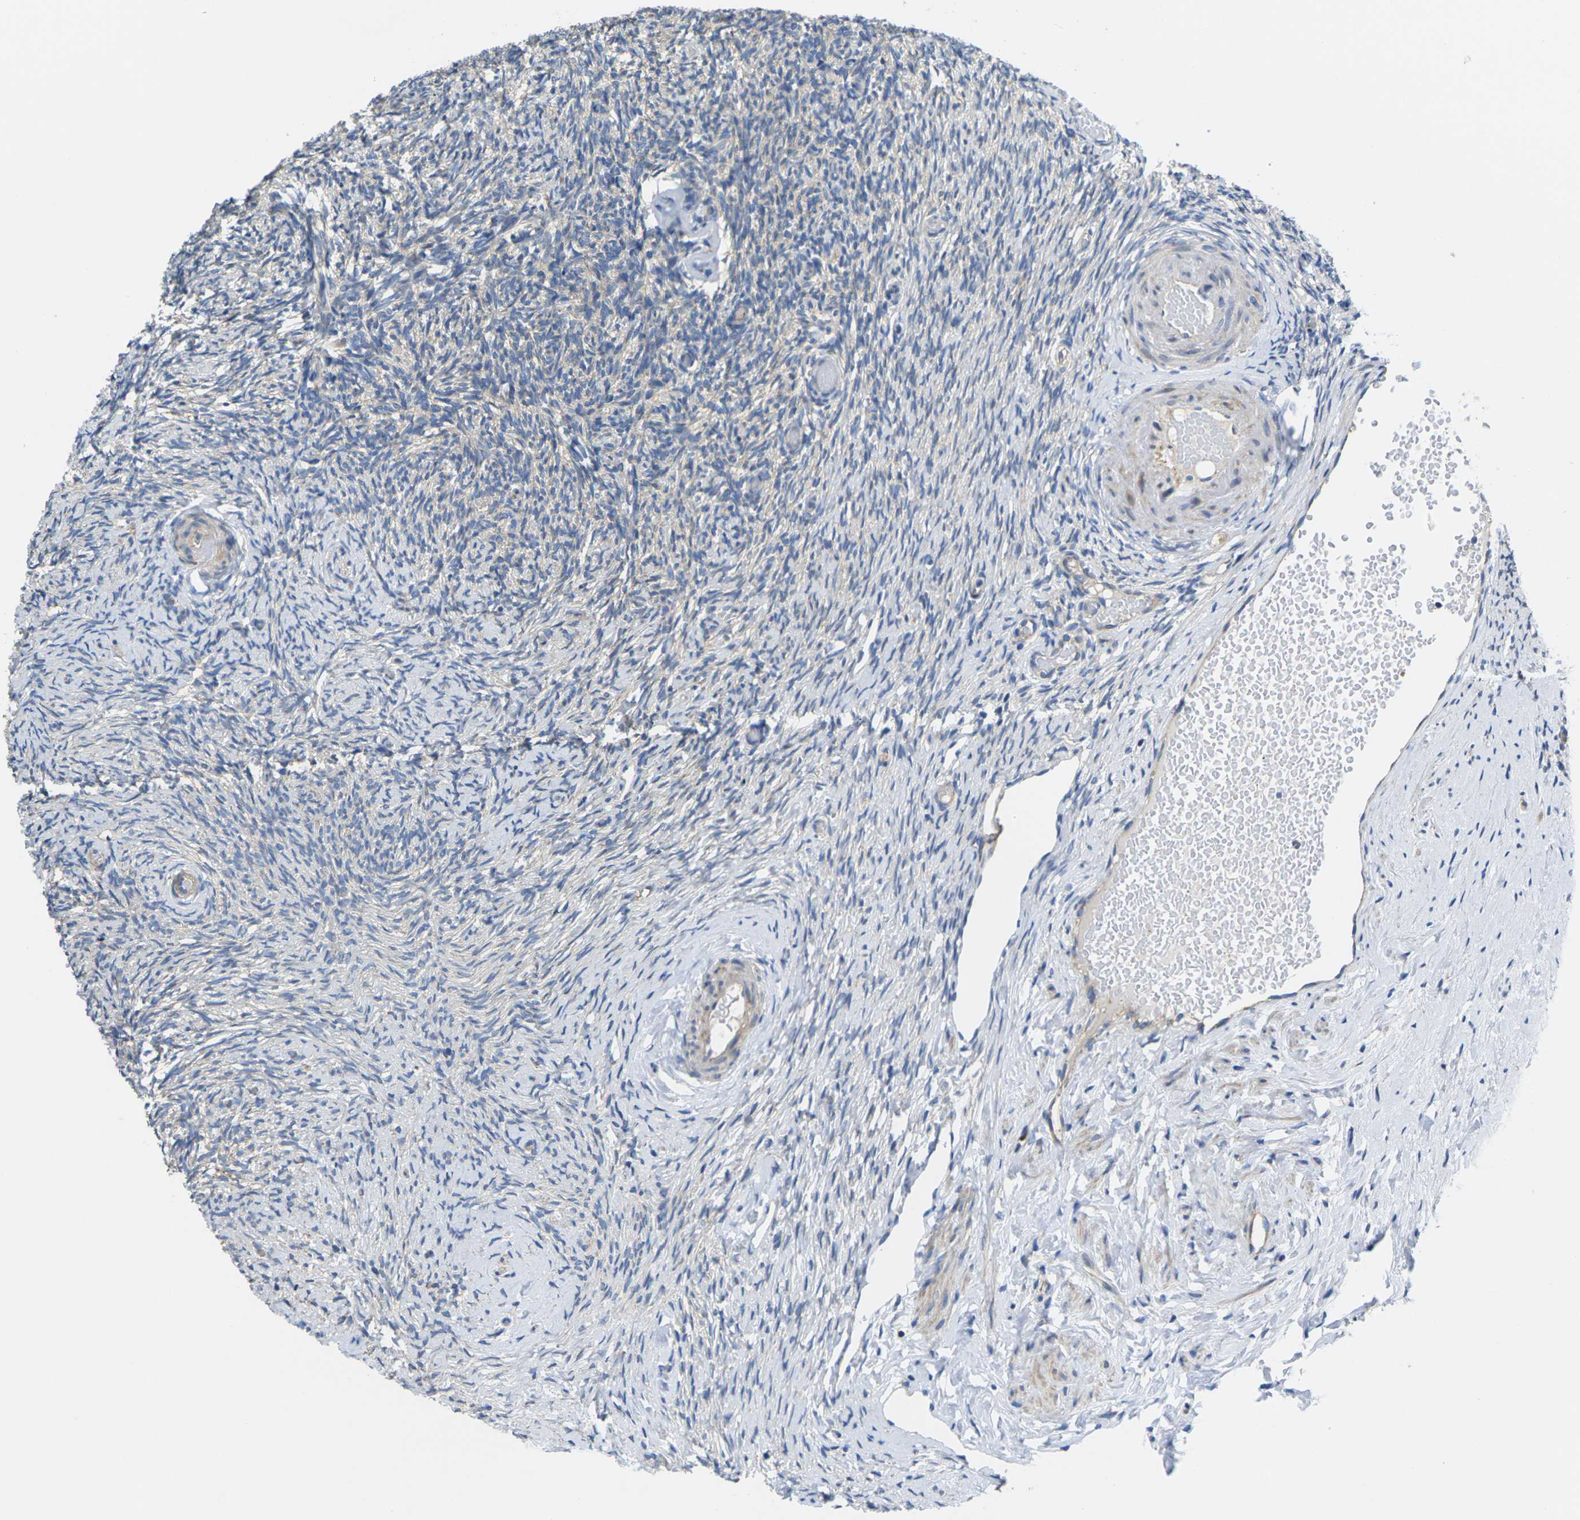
{"staining": {"intensity": "moderate", "quantity": ">75%", "location": "cytoplasmic/membranous"}, "tissue": "ovary", "cell_type": "Follicle cells", "image_type": "normal", "snomed": [{"axis": "morphology", "description": "Normal tissue, NOS"}, {"axis": "topography", "description": "Ovary"}], "caption": "A micrograph showing moderate cytoplasmic/membranous expression in approximately >75% of follicle cells in benign ovary, as visualized by brown immunohistochemical staining.", "gene": "TMCC2", "patient": {"sex": "female", "age": 60}}